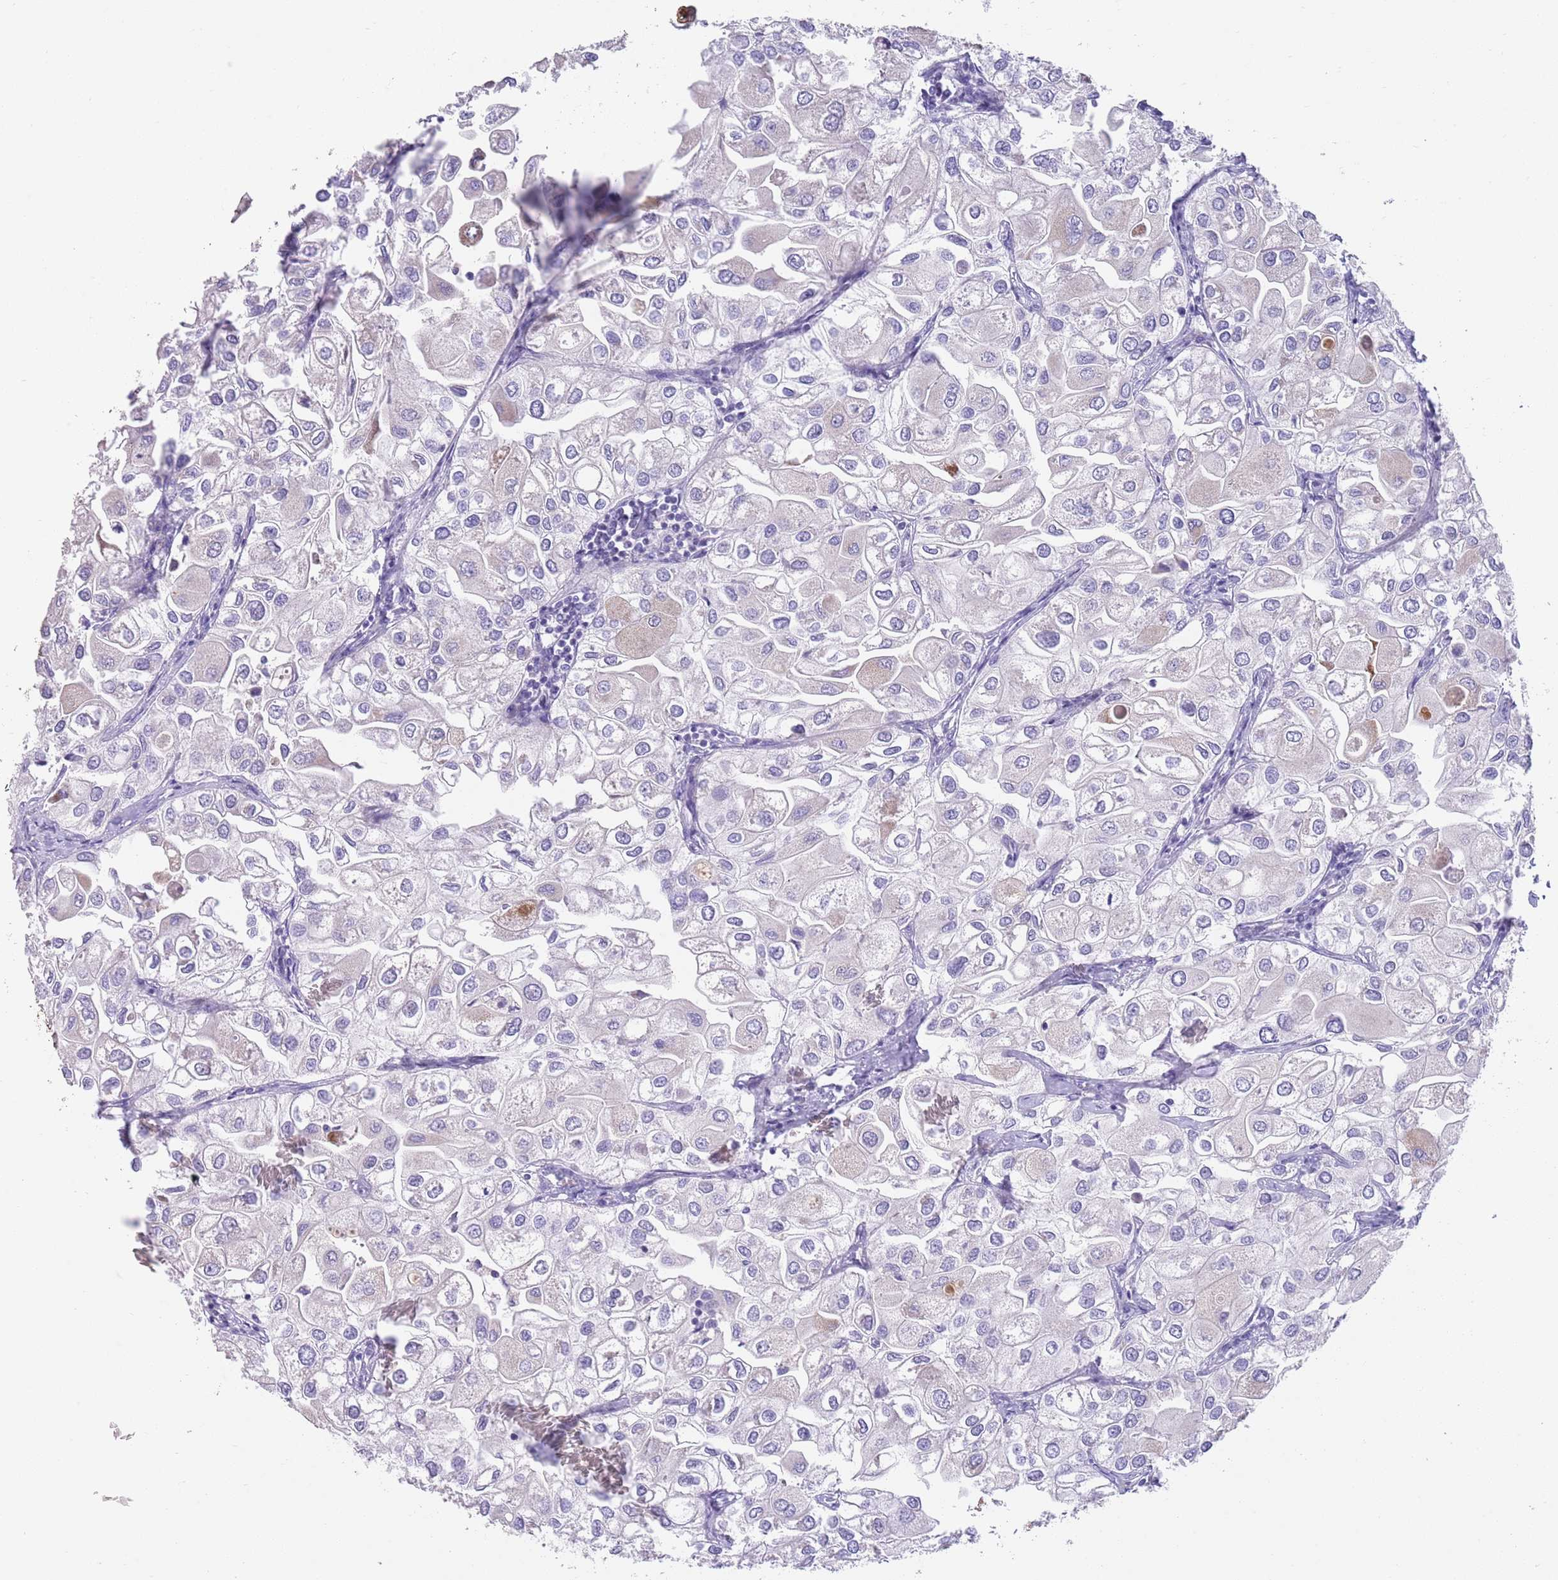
{"staining": {"intensity": "weak", "quantity": "<25%", "location": "nuclear"}, "tissue": "urothelial cancer", "cell_type": "Tumor cells", "image_type": "cancer", "snomed": [{"axis": "morphology", "description": "Urothelial carcinoma, High grade"}, {"axis": "topography", "description": "Urinary bladder"}], "caption": "This photomicrograph is of urothelial carcinoma (high-grade) stained with IHC to label a protein in brown with the nuclei are counter-stained blue. There is no positivity in tumor cells.", "gene": "RFX1", "patient": {"sex": "male", "age": 64}}